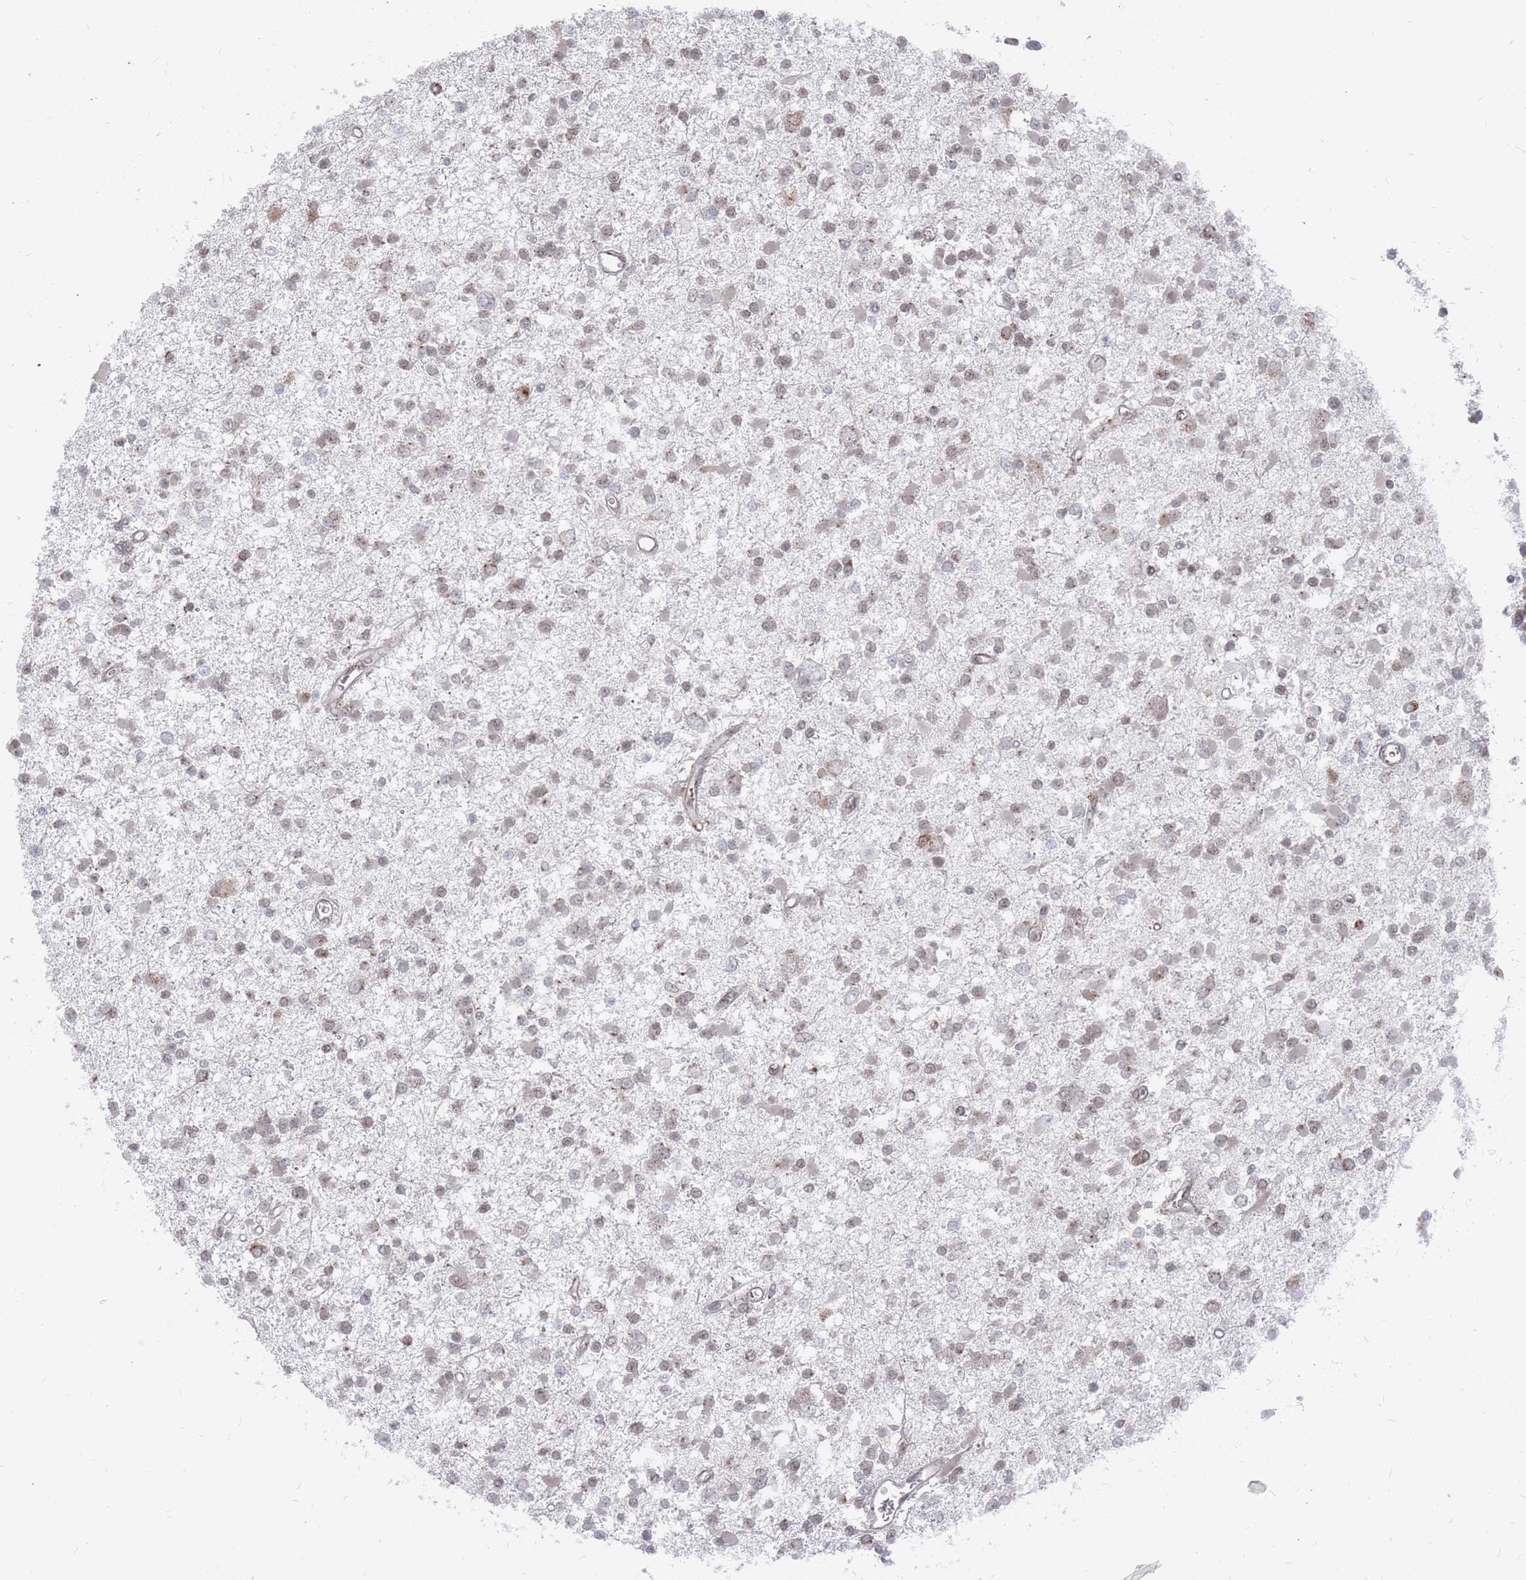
{"staining": {"intensity": "weak", "quantity": "25%-75%", "location": "cytoplasmic/membranous,nuclear"}, "tissue": "glioma", "cell_type": "Tumor cells", "image_type": "cancer", "snomed": [{"axis": "morphology", "description": "Glioma, malignant, Low grade"}, {"axis": "topography", "description": "Brain"}], "caption": "Immunohistochemical staining of glioma exhibits low levels of weak cytoplasmic/membranous and nuclear positivity in about 25%-75% of tumor cells.", "gene": "FMO4", "patient": {"sex": "female", "age": 22}}